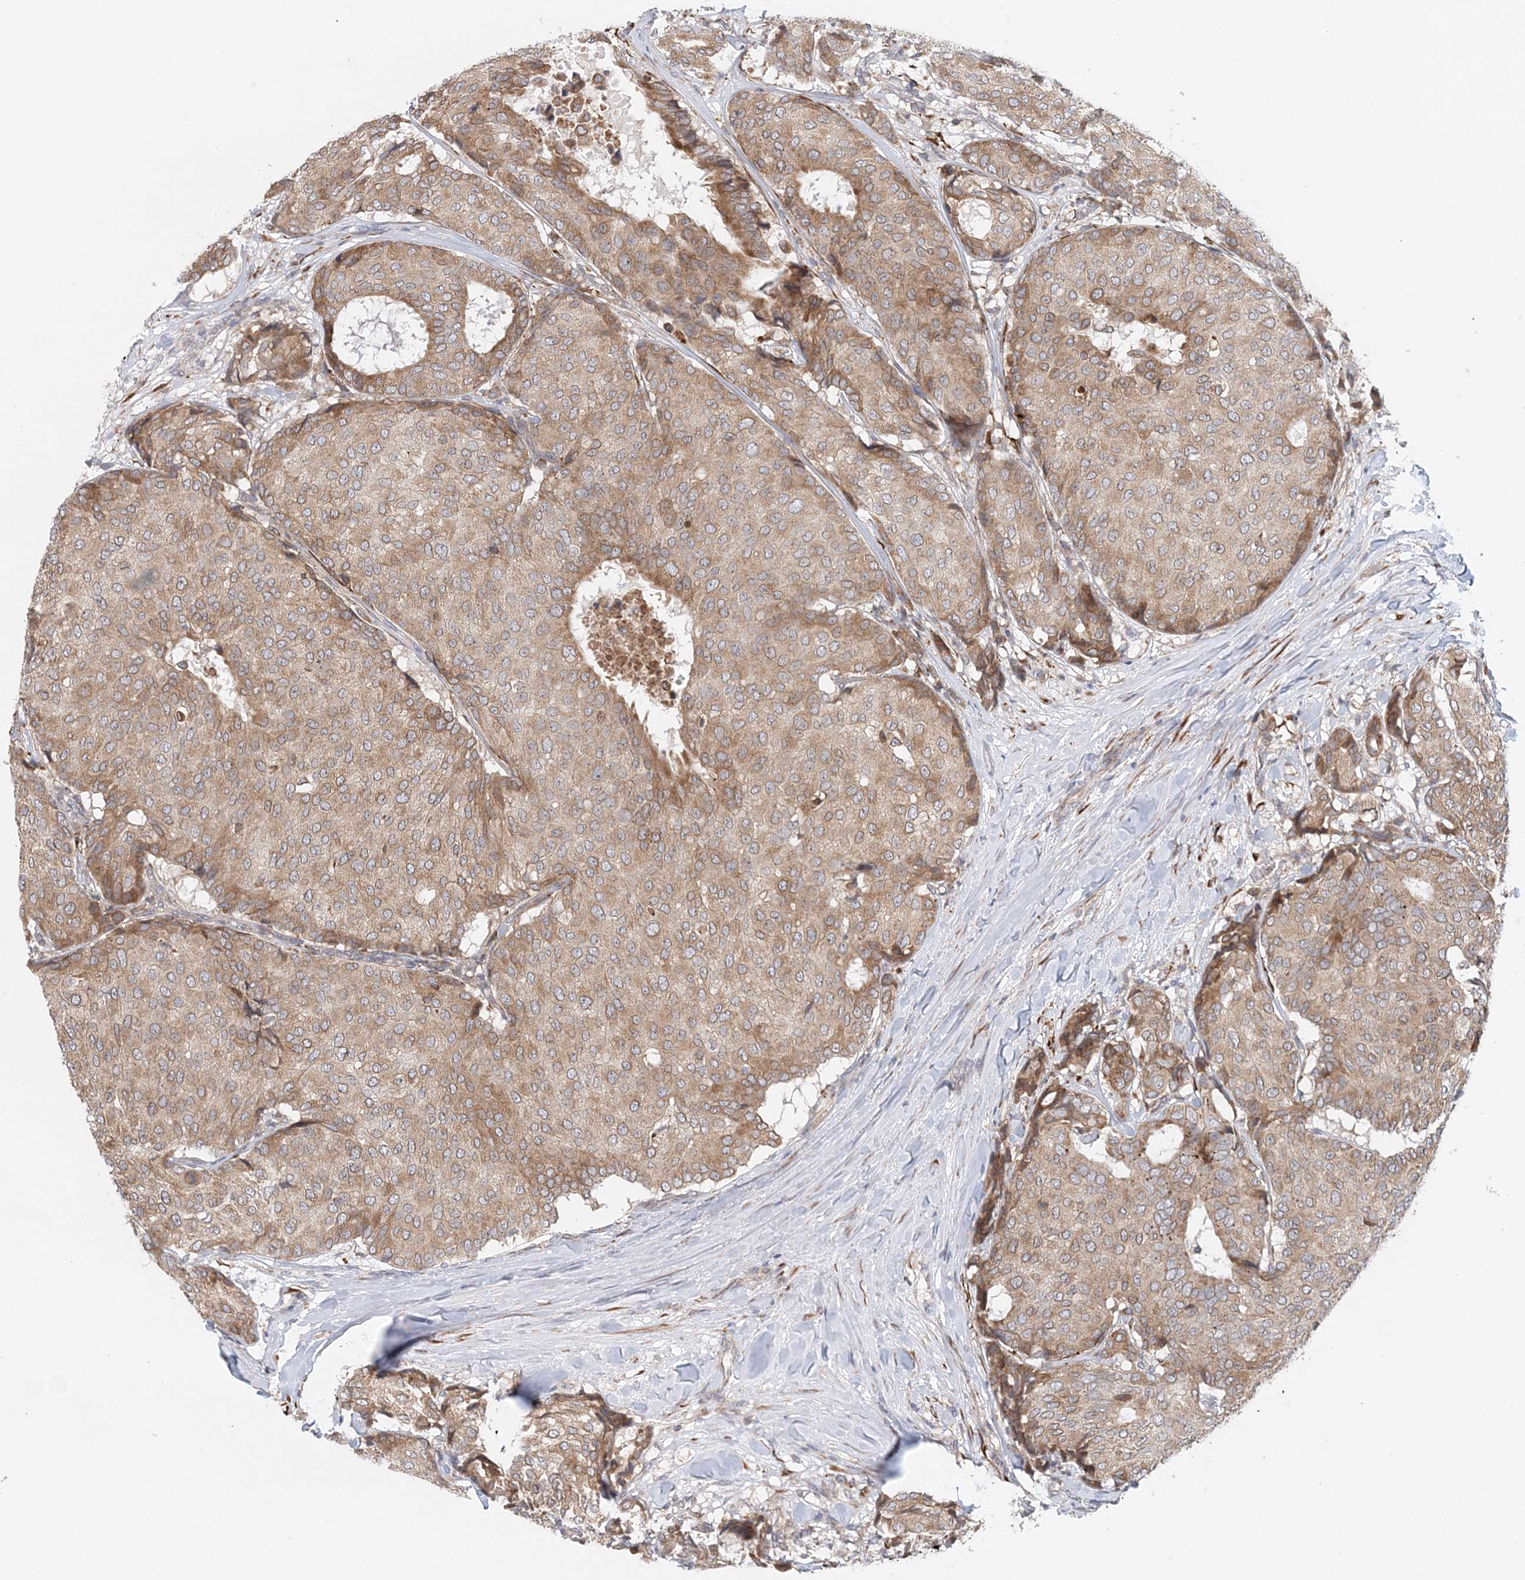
{"staining": {"intensity": "moderate", "quantity": ">75%", "location": "cytoplasmic/membranous"}, "tissue": "breast cancer", "cell_type": "Tumor cells", "image_type": "cancer", "snomed": [{"axis": "morphology", "description": "Duct carcinoma"}, {"axis": "topography", "description": "Breast"}], "caption": "The micrograph reveals staining of breast cancer (intraductal carcinoma), revealing moderate cytoplasmic/membranous protein positivity (brown color) within tumor cells. The staining was performed using DAB to visualize the protein expression in brown, while the nuclei were stained in blue with hematoxylin (Magnification: 20x).", "gene": "PCYOX1L", "patient": {"sex": "female", "age": 75}}